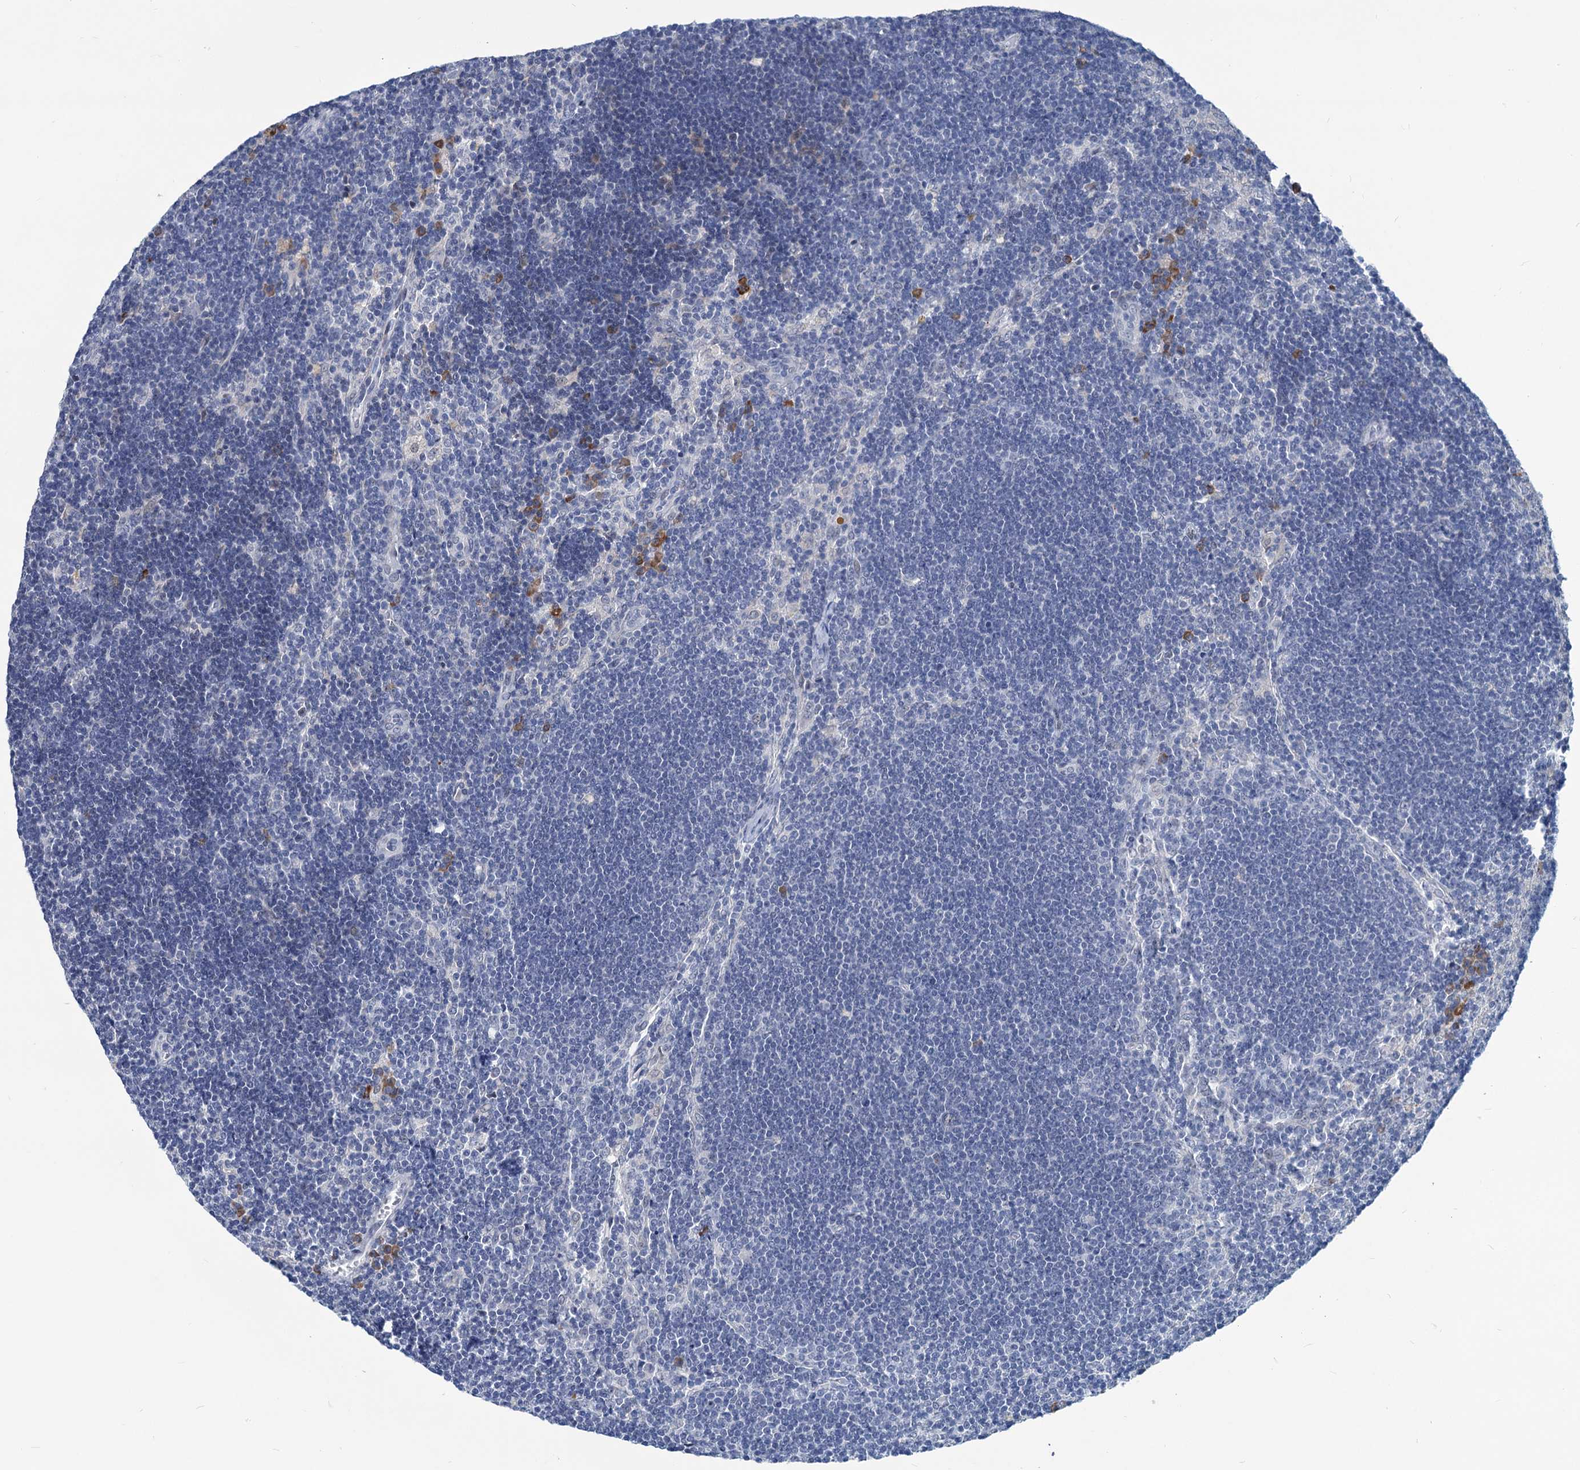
{"staining": {"intensity": "negative", "quantity": "none", "location": "none"}, "tissue": "lymph node", "cell_type": "Germinal center cells", "image_type": "normal", "snomed": [{"axis": "morphology", "description": "Normal tissue, NOS"}, {"axis": "topography", "description": "Lymph node"}], "caption": "IHC image of normal lymph node: human lymph node stained with DAB (3,3'-diaminobenzidine) exhibits no significant protein positivity in germinal center cells. (DAB immunohistochemistry, high magnification).", "gene": "NEU3", "patient": {"sex": "male", "age": 24}}